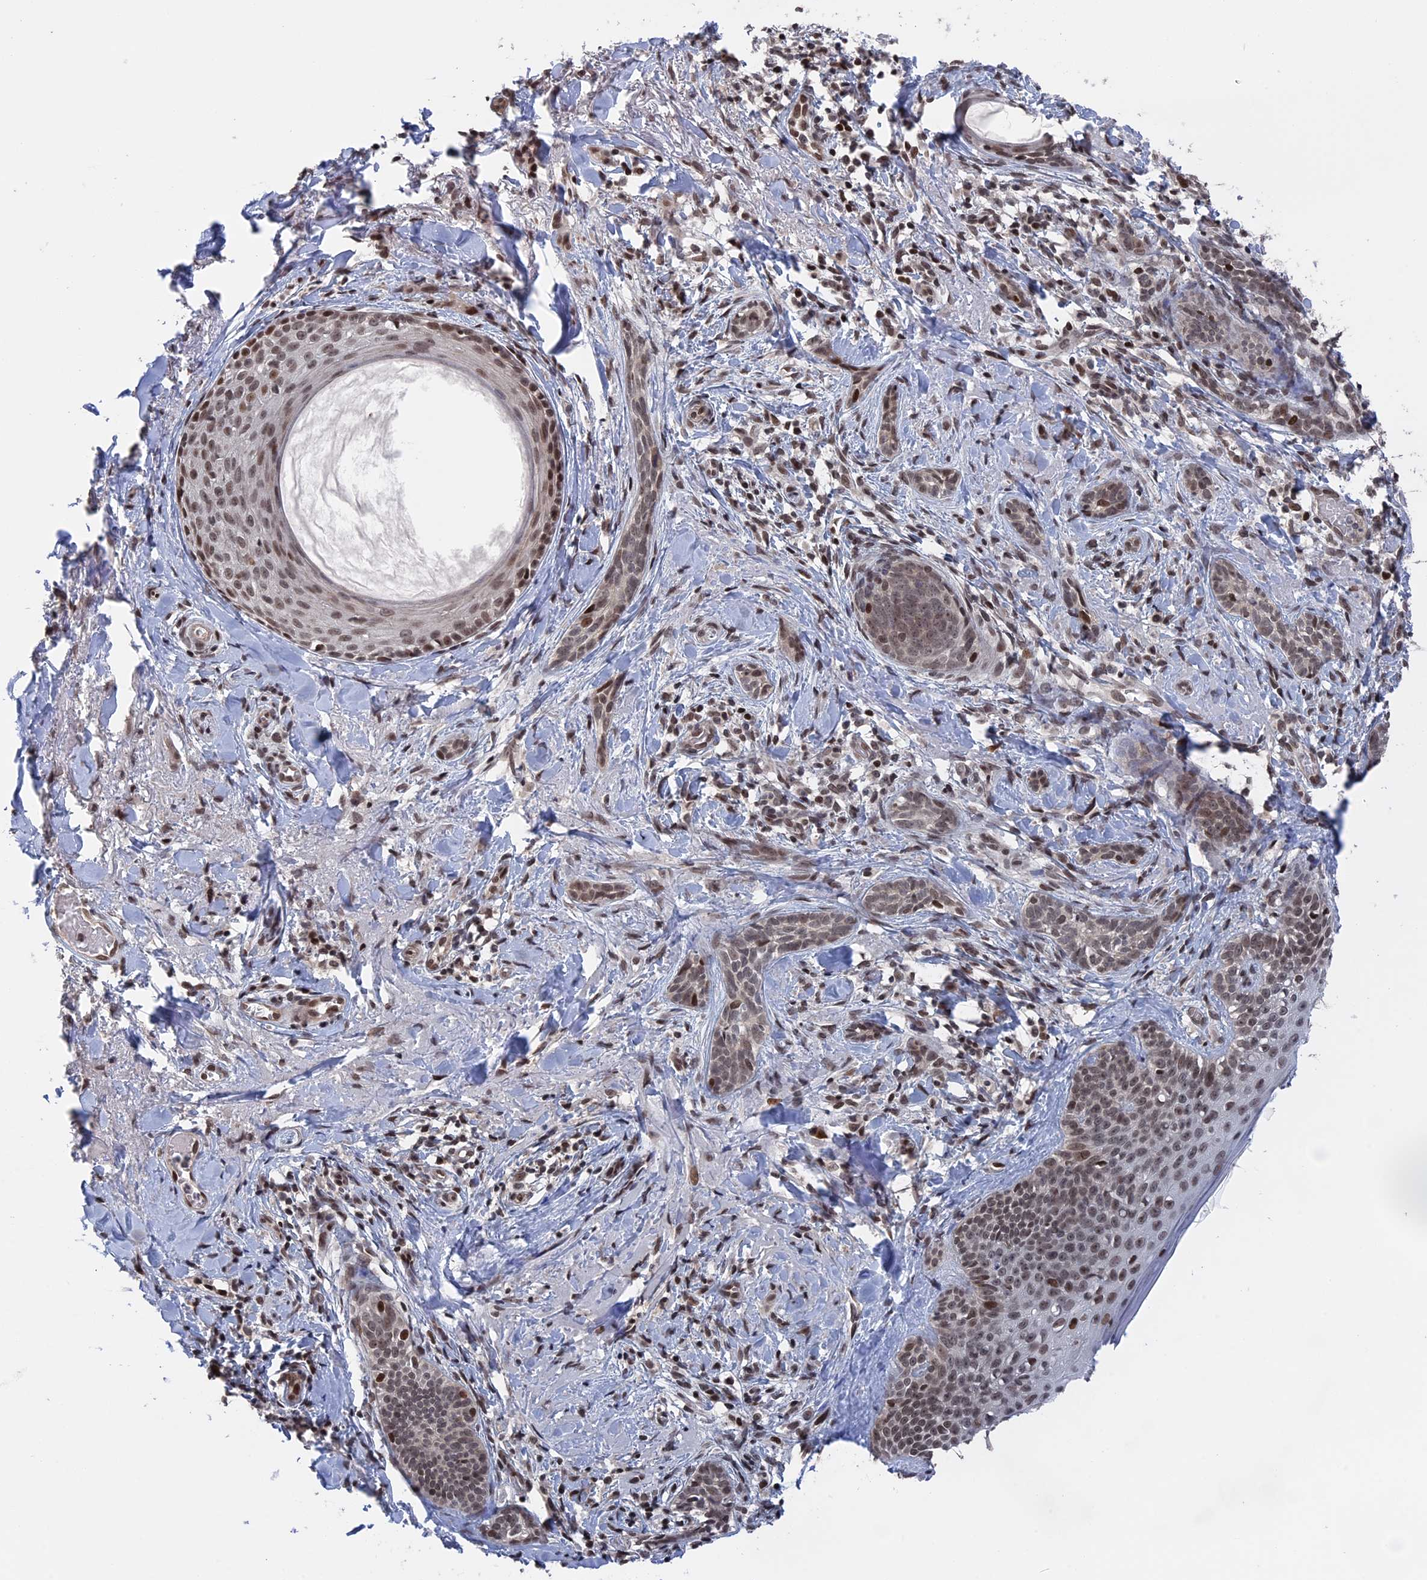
{"staining": {"intensity": "moderate", "quantity": "<25%", "location": "nuclear"}, "tissue": "skin cancer", "cell_type": "Tumor cells", "image_type": "cancer", "snomed": [{"axis": "morphology", "description": "Basal cell carcinoma"}, {"axis": "topography", "description": "Skin"}], "caption": "The immunohistochemical stain labels moderate nuclear expression in tumor cells of skin cancer (basal cell carcinoma) tissue.", "gene": "NR2C2AP", "patient": {"sex": "female", "age": 76}}